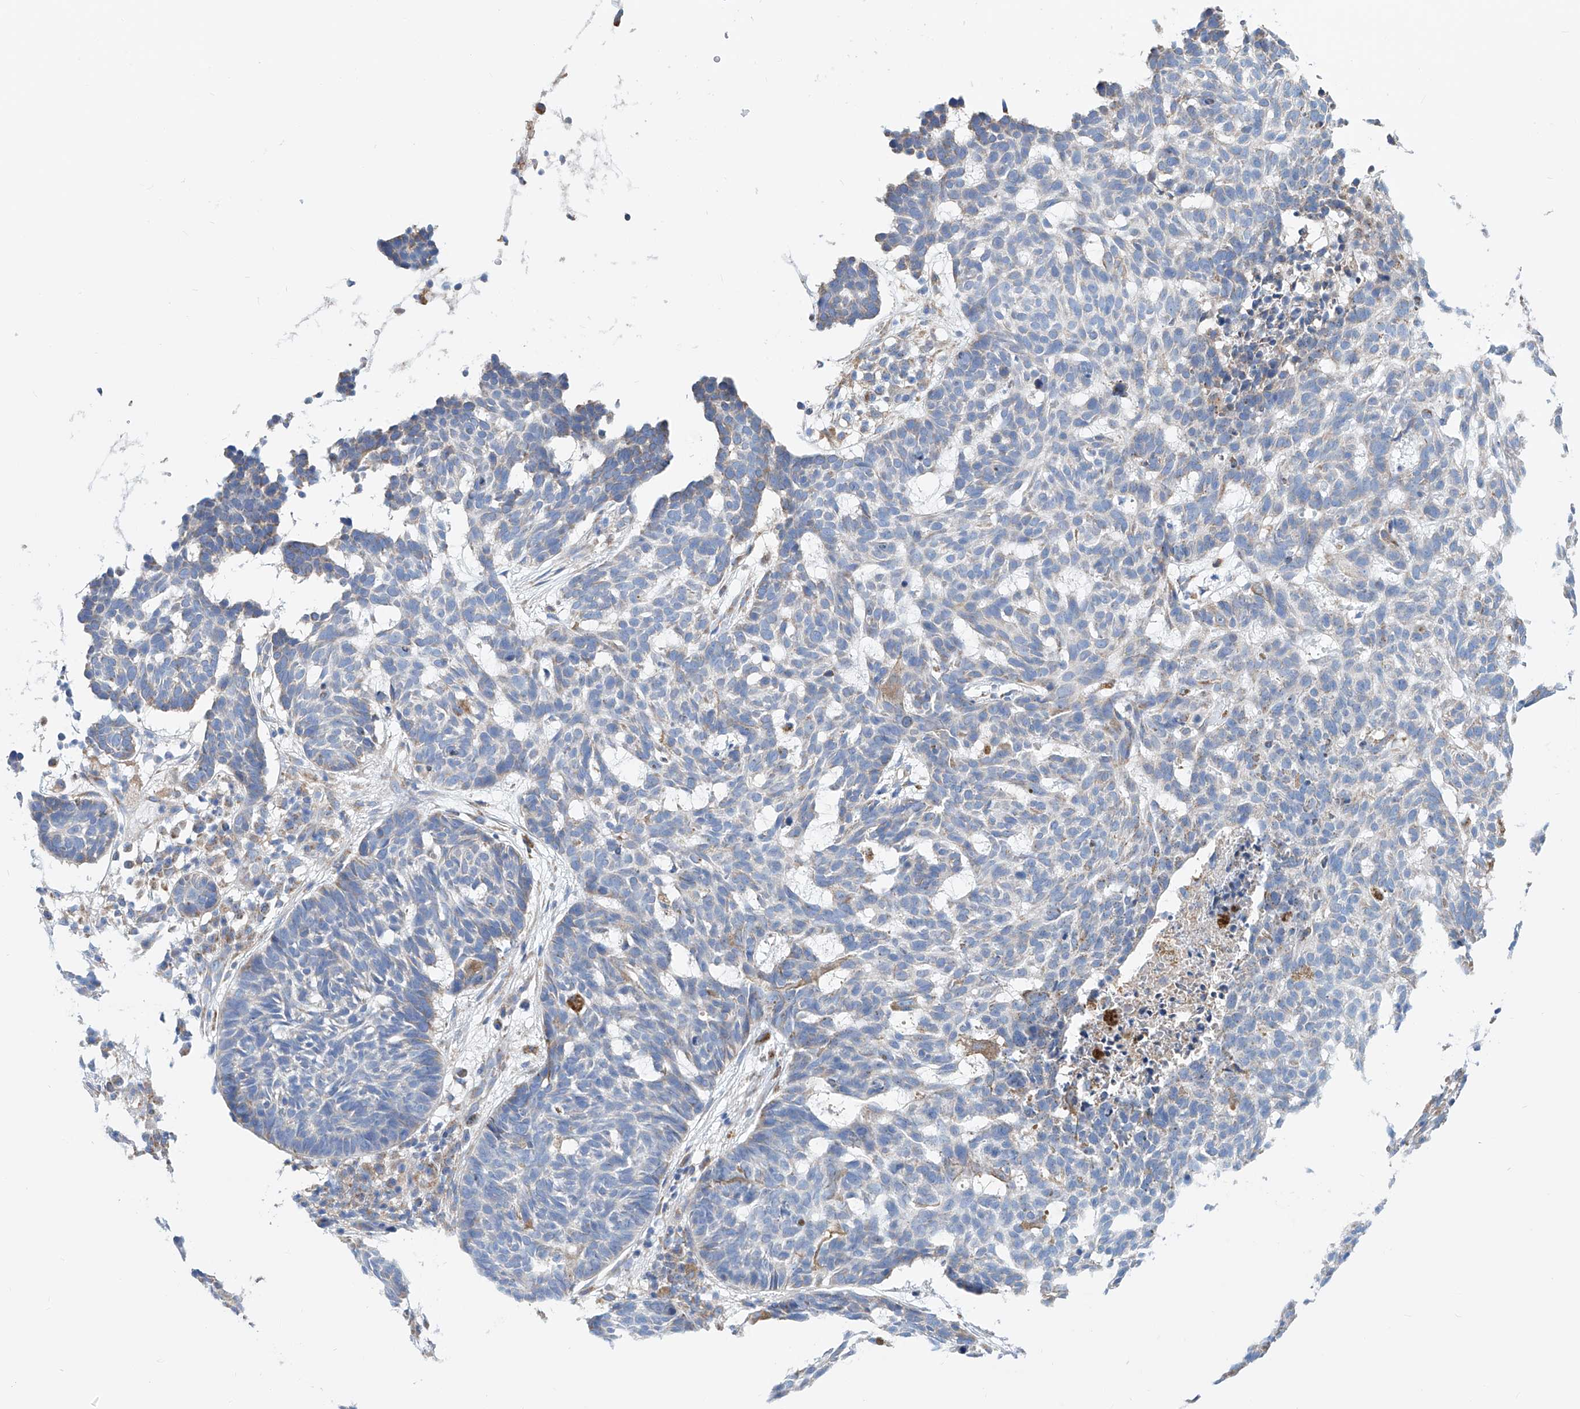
{"staining": {"intensity": "negative", "quantity": "none", "location": "none"}, "tissue": "skin cancer", "cell_type": "Tumor cells", "image_type": "cancer", "snomed": [{"axis": "morphology", "description": "Basal cell carcinoma"}, {"axis": "topography", "description": "Skin"}], "caption": "This is an immunohistochemistry (IHC) micrograph of basal cell carcinoma (skin). There is no positivity in tumor cells.", "gene": "MAD2L1", "patient": {"sex": "male", "age": 85}}